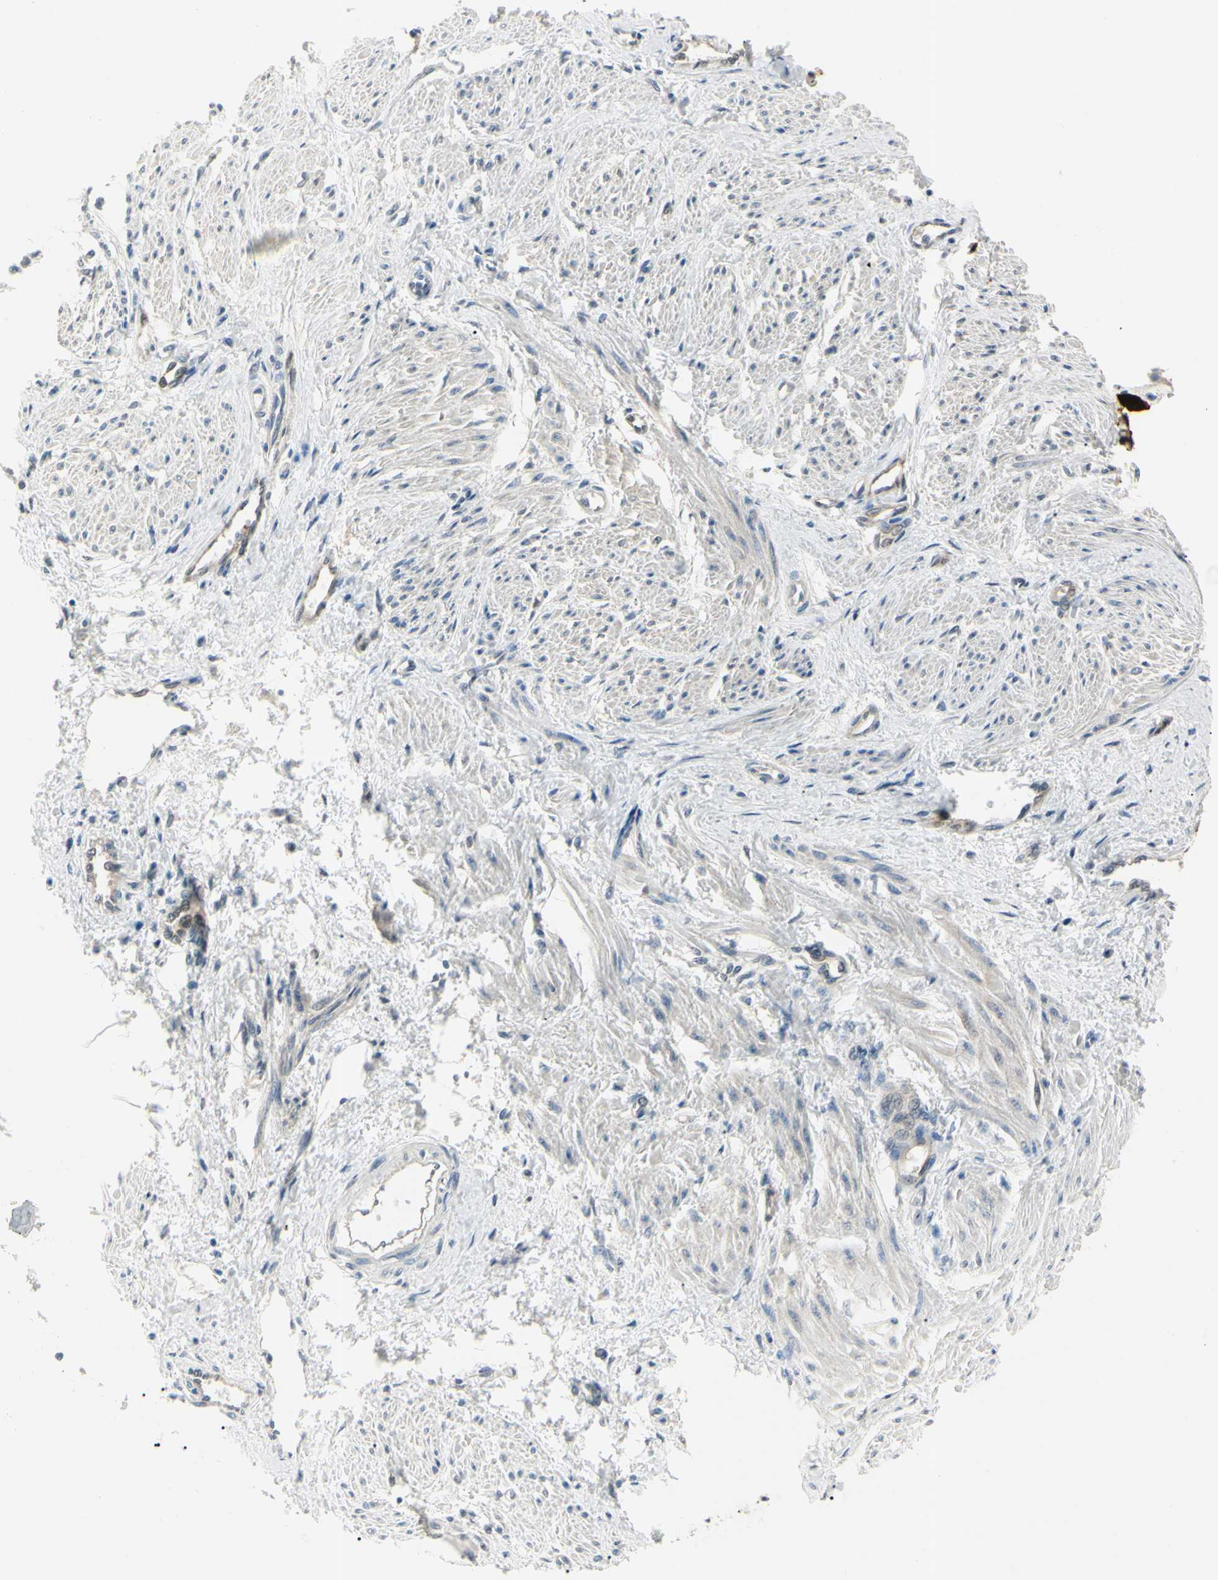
{"staining": {"intensity": "negative", "quantity": "none", "location": "none"}, "tissue": "smooth muscle", "cell_type": "Smooth muscle cells", "image_type": "normal", "snomed": [{"axis": "morphology", "description": "Normal tissue, NOS"}, {"axis": "topography", "description": "Smooth muscle"}, {"axis": "topography", "description": "Uterus"}], "caption": "DAB (3,3'-diaminobenzidine) immunohistochemical staining of normal smooth muscle reveals no significant staining in smooth muscle cells. (DAB immunohistochemistry (IHC) with hematoxylin counter stain).", "gene": "AKR1C3", "patient": {"sex": "female", "age": 39}}